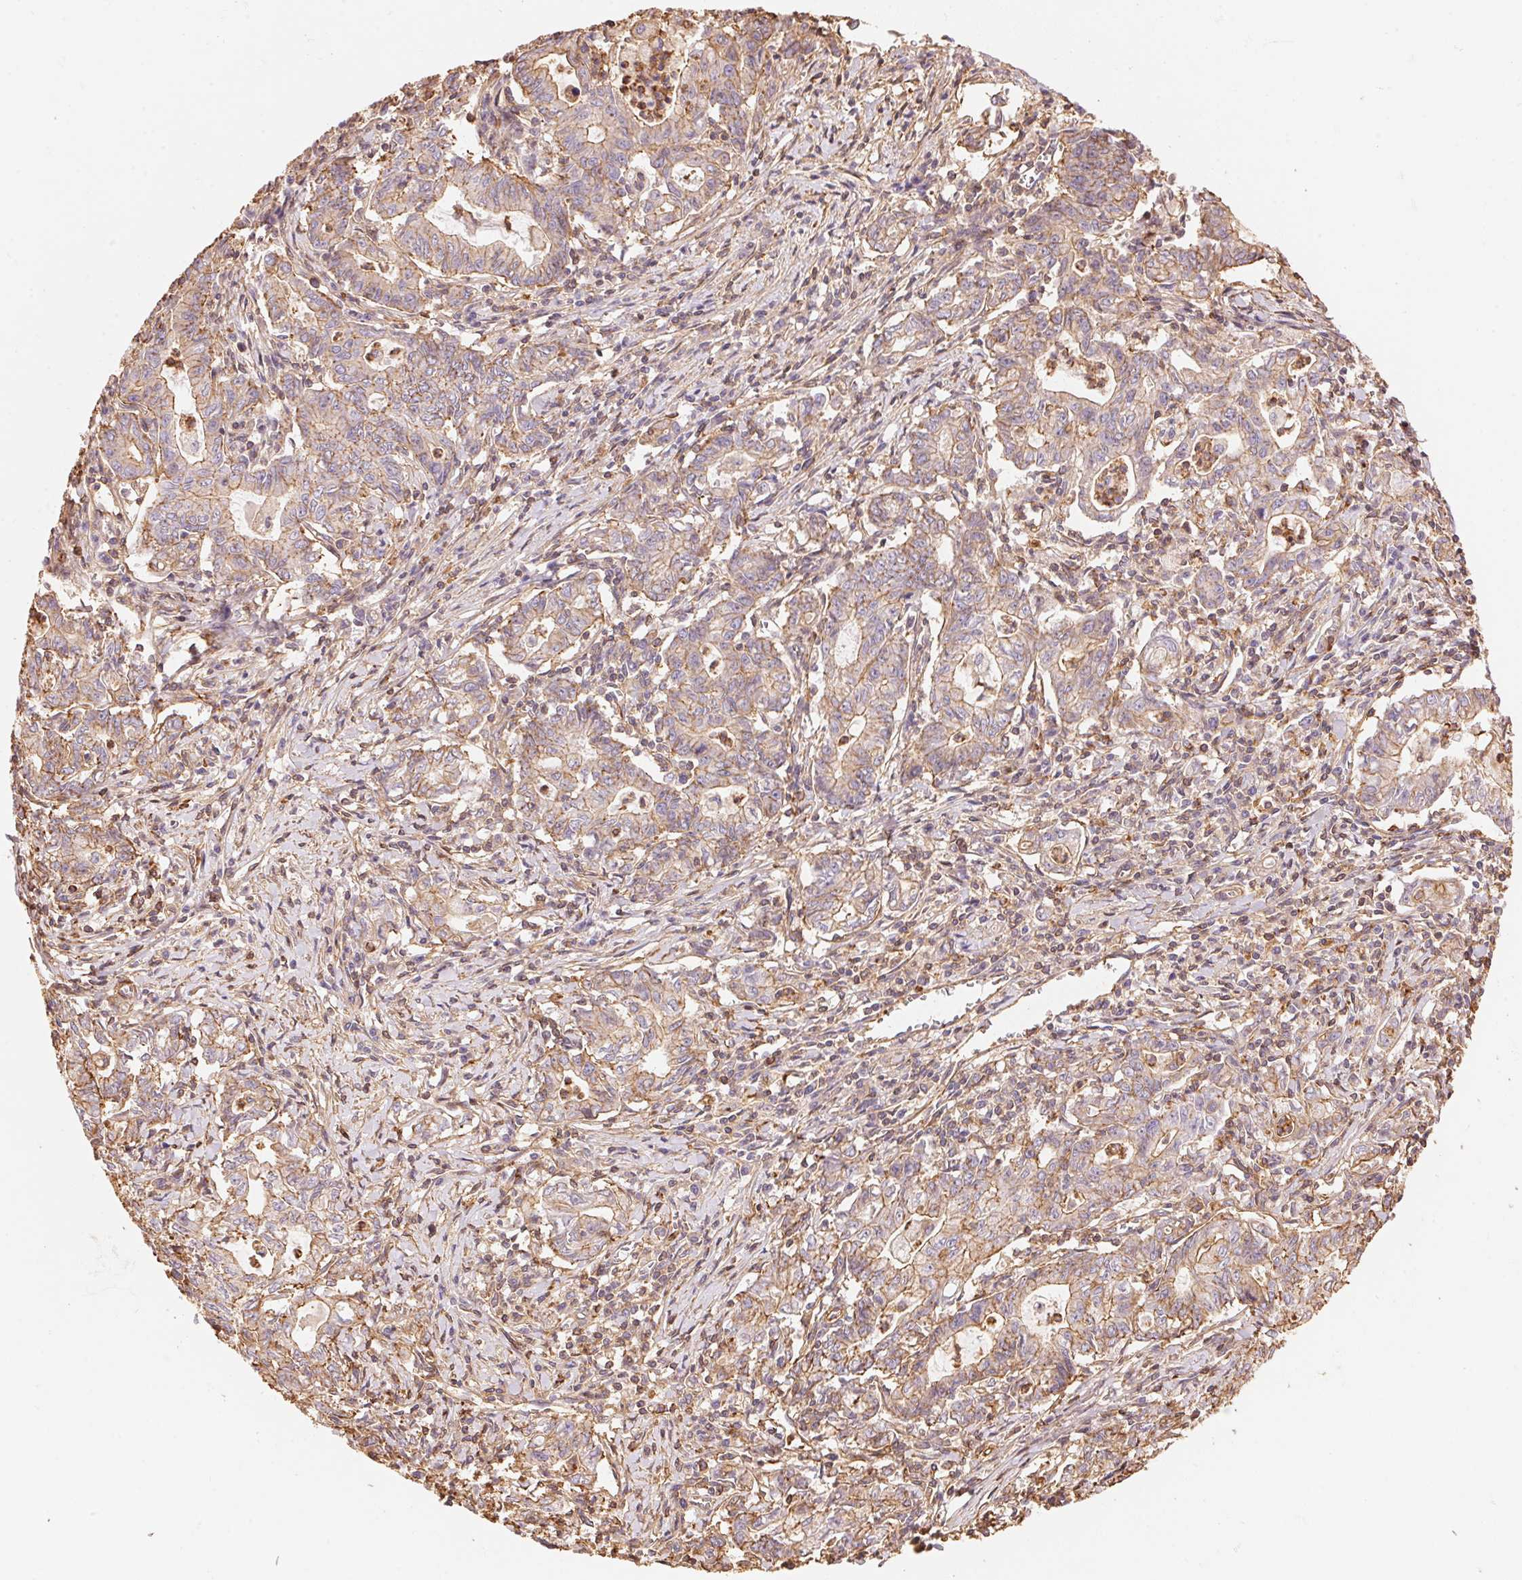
{"staining": {"intensity": "weak", "quantity": "25%-75%", "location": "cytoplasmic/membranous"}, "tissue": "stomach cancer", "cell_type": "Tumor cells", "image_type": "cancer", "snomed": [{"axis": "morphology", "description": "Adenocarcinoma, NOS"}, {"axis": "topography", "description": "Stomach, upper"}], "caption": "Human stomach cancer stained with a brown dye reveals weak cytoplasmic/membranous positive positivity in approximately 25%-75% of tumor cells.", "gene": "FRAS1", "patient": {"sex": "female", "age": 79}}